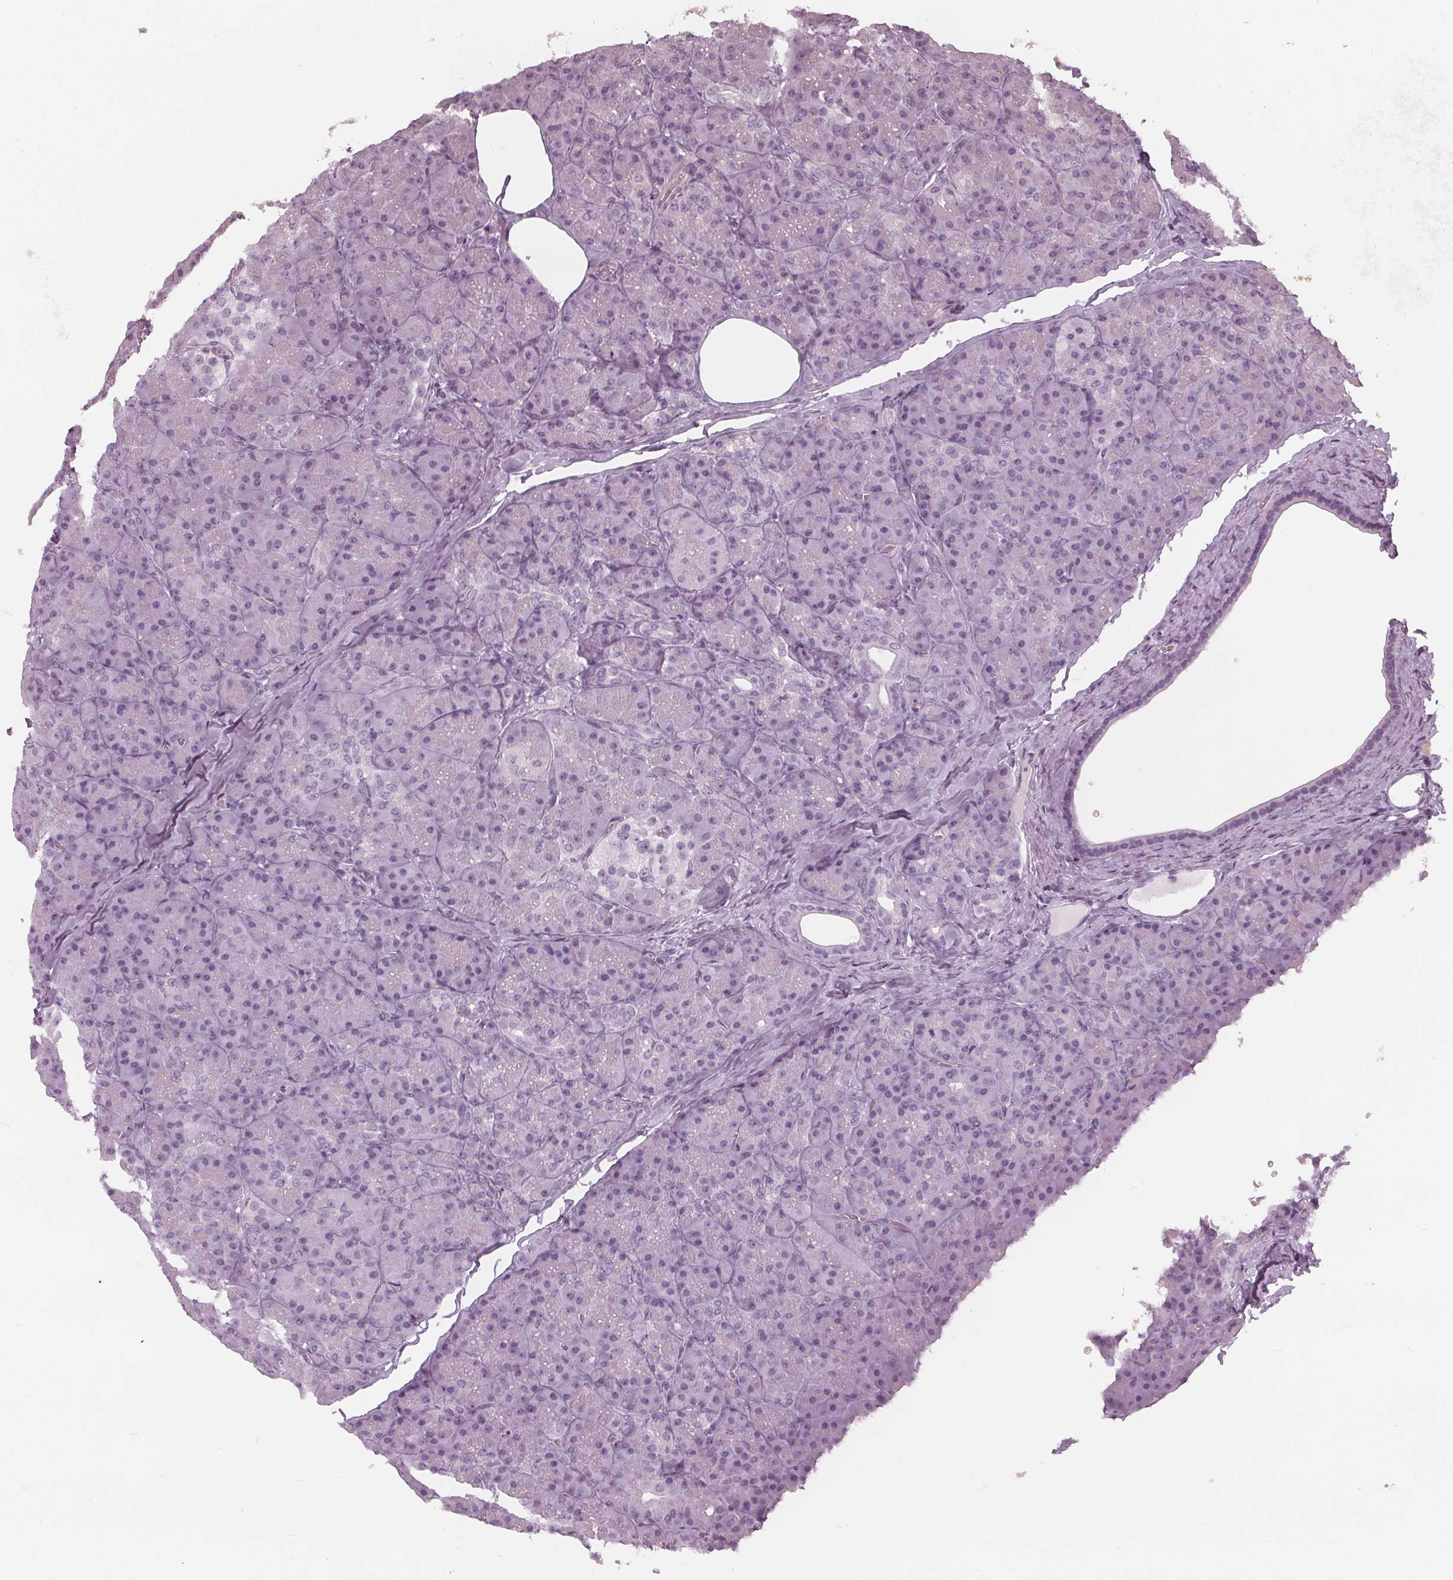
{"staining": {"intensity": "negative", "quantity": "none", "location": "none"}, "tissue": "pancreas", "cell_type": "Exocrine glandular cells", "image_type": "normal", "snomed": [{"axis": "morphology", "description": "Normal tissue, NOS"}, {"axis": "topography", "description": "Pancreas"}], "caption": "The histopathology image displays no staining of exocrine glandular cells in unremarkable pancreas.", "gene": "KLK13", "patient": {"sex": "male", "age": 57}}